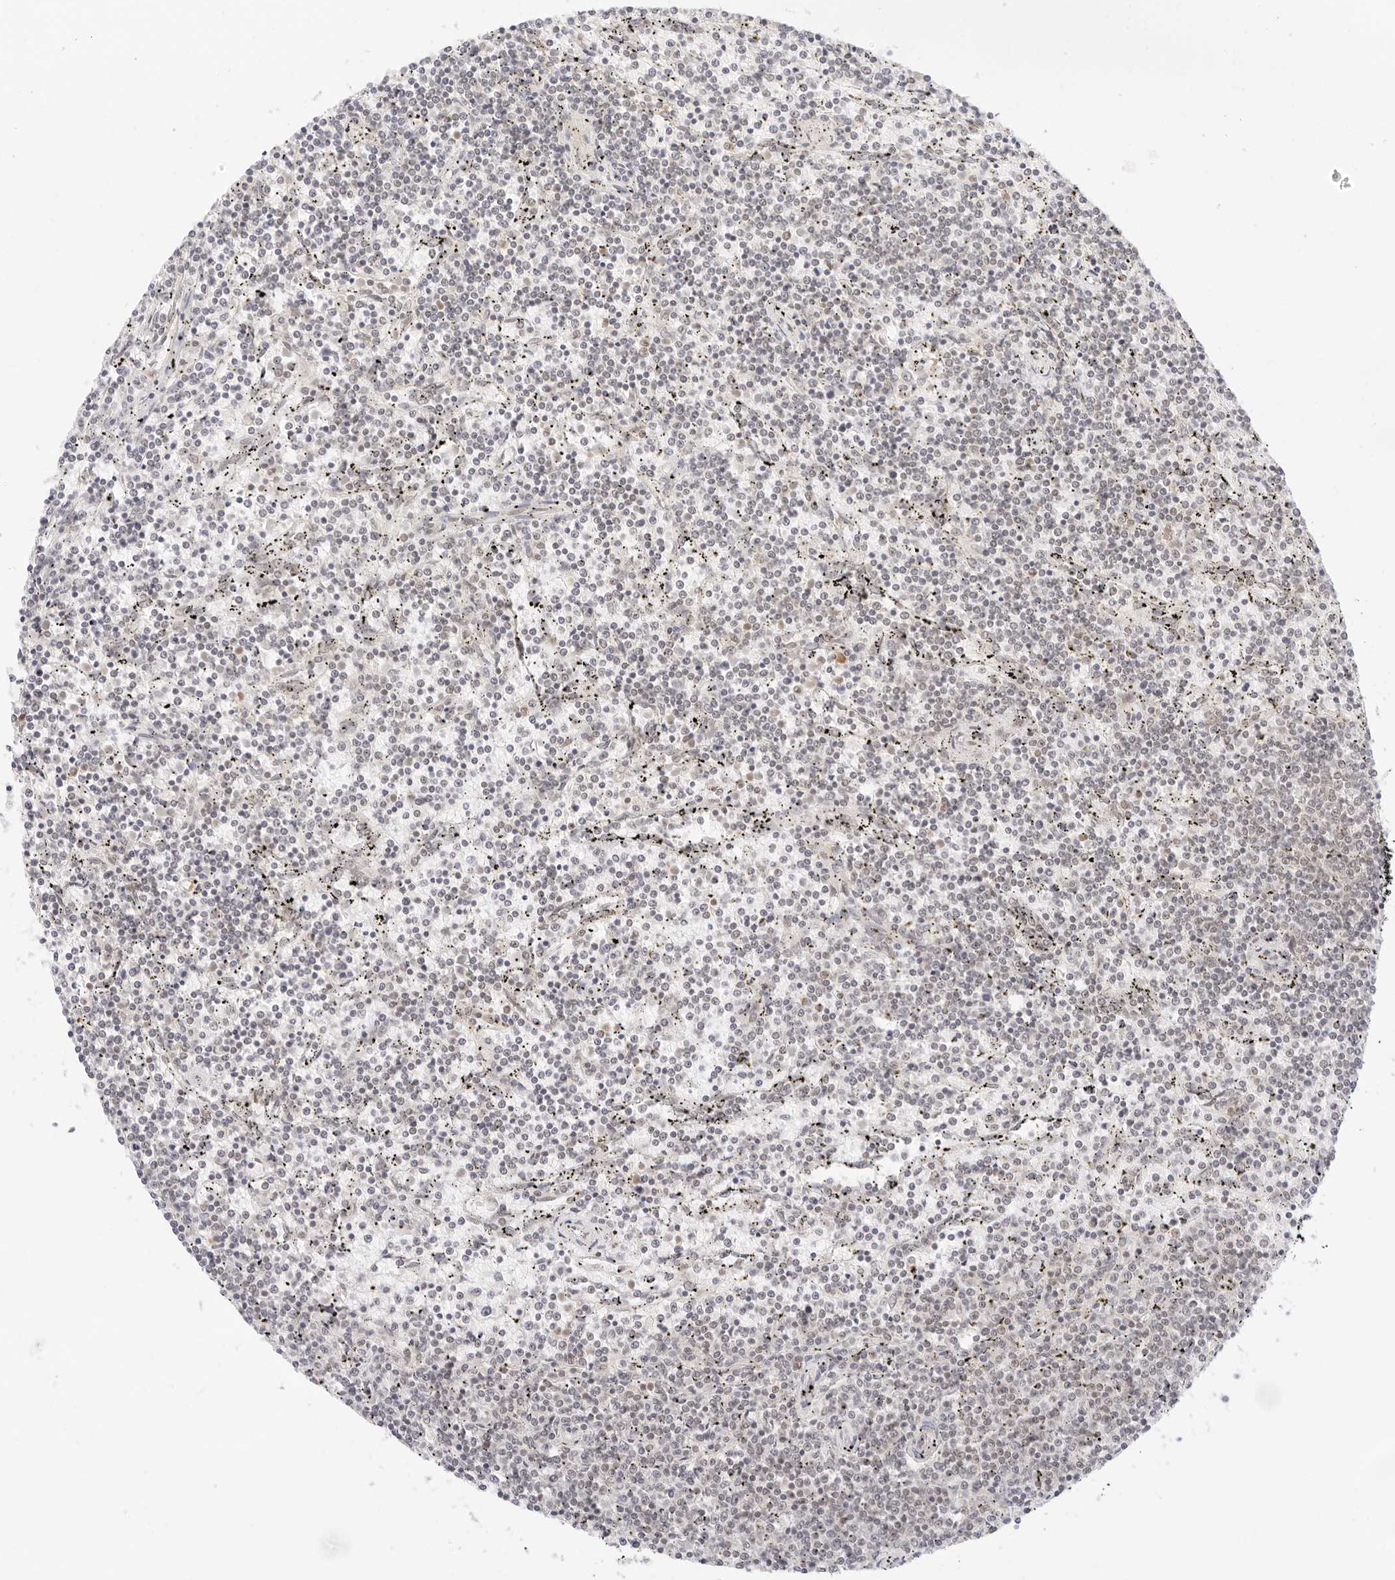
{"staining": {"intensity": "negative", "quantity": "none", "location": "none"}, "tissue": "lymphoma", "cell_type": "Tumor cells", "image_type": "cancer", "snomed": [{"axis": "morphology", "description": "Malignant lymphoma, non-Hodgkin's type, Low grade"}, {"axis": "topography", "description": "Spleen"}], "caption": "A histopathology image of human lymphoma is negative for staining in tumor cells. (IHC, brightfield microscopy, high magnification).", "gene": "POLR3C", "patient": {"sex": "female", "age": 50}}